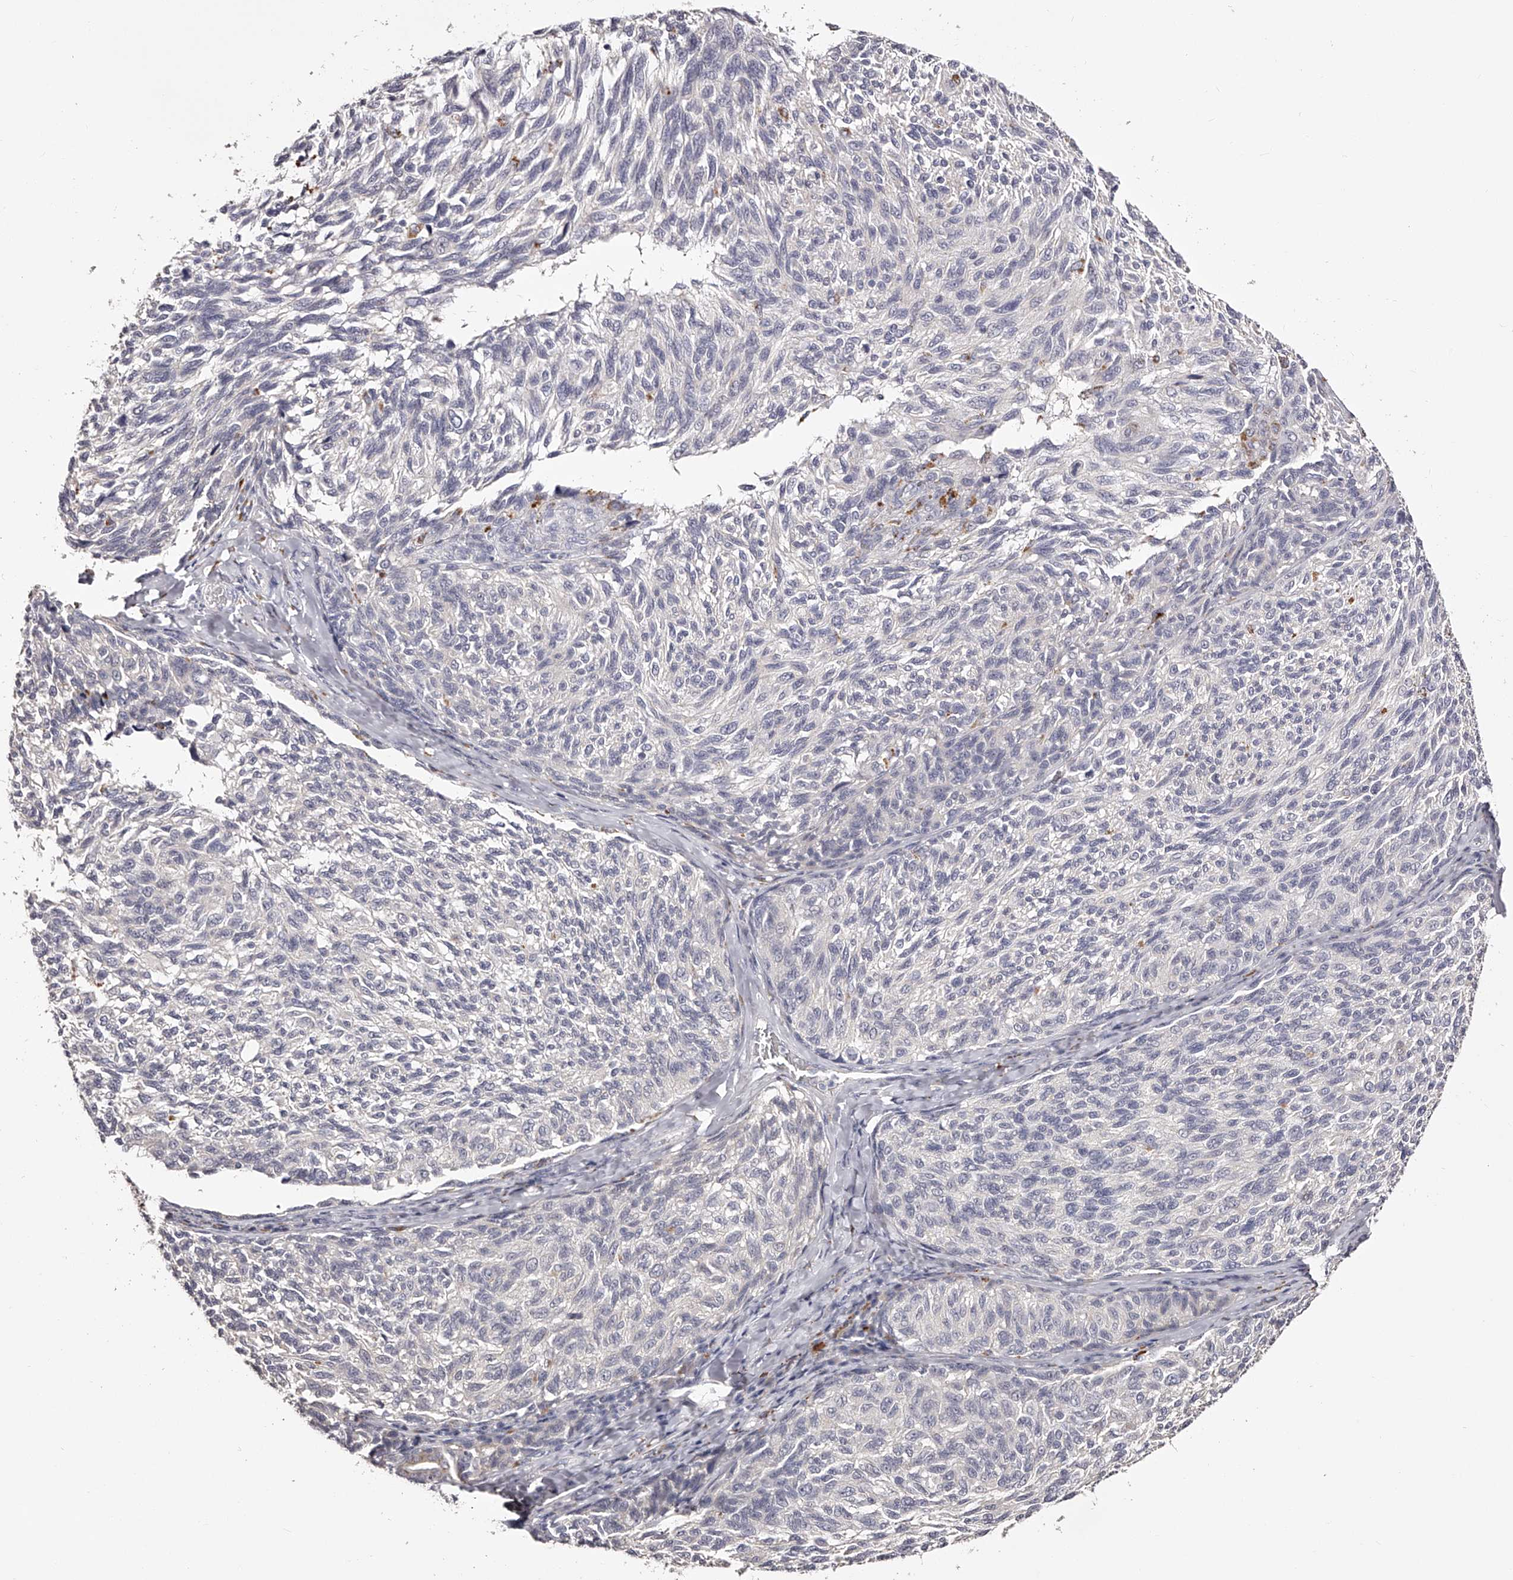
{"staining": {"intensity": "negative", "quantity": "none", "location": "none"}, "tissue": "melanoma", "cell_type": "Tumor cells", "image_type": "cancer", "snomed": [{"axis": "morphology", "description": "Malignant melanoma, NOS"}, {"axis": "topography", "description": "Skin"}], "caption": "DAB (3,3'-diaminobenzidine) immunohistochemical staining of malignant melanoma displays no significant staining in tumor cells.", "gene": "SLC35D3", "patient": {"sex": "female", "age": 73}}